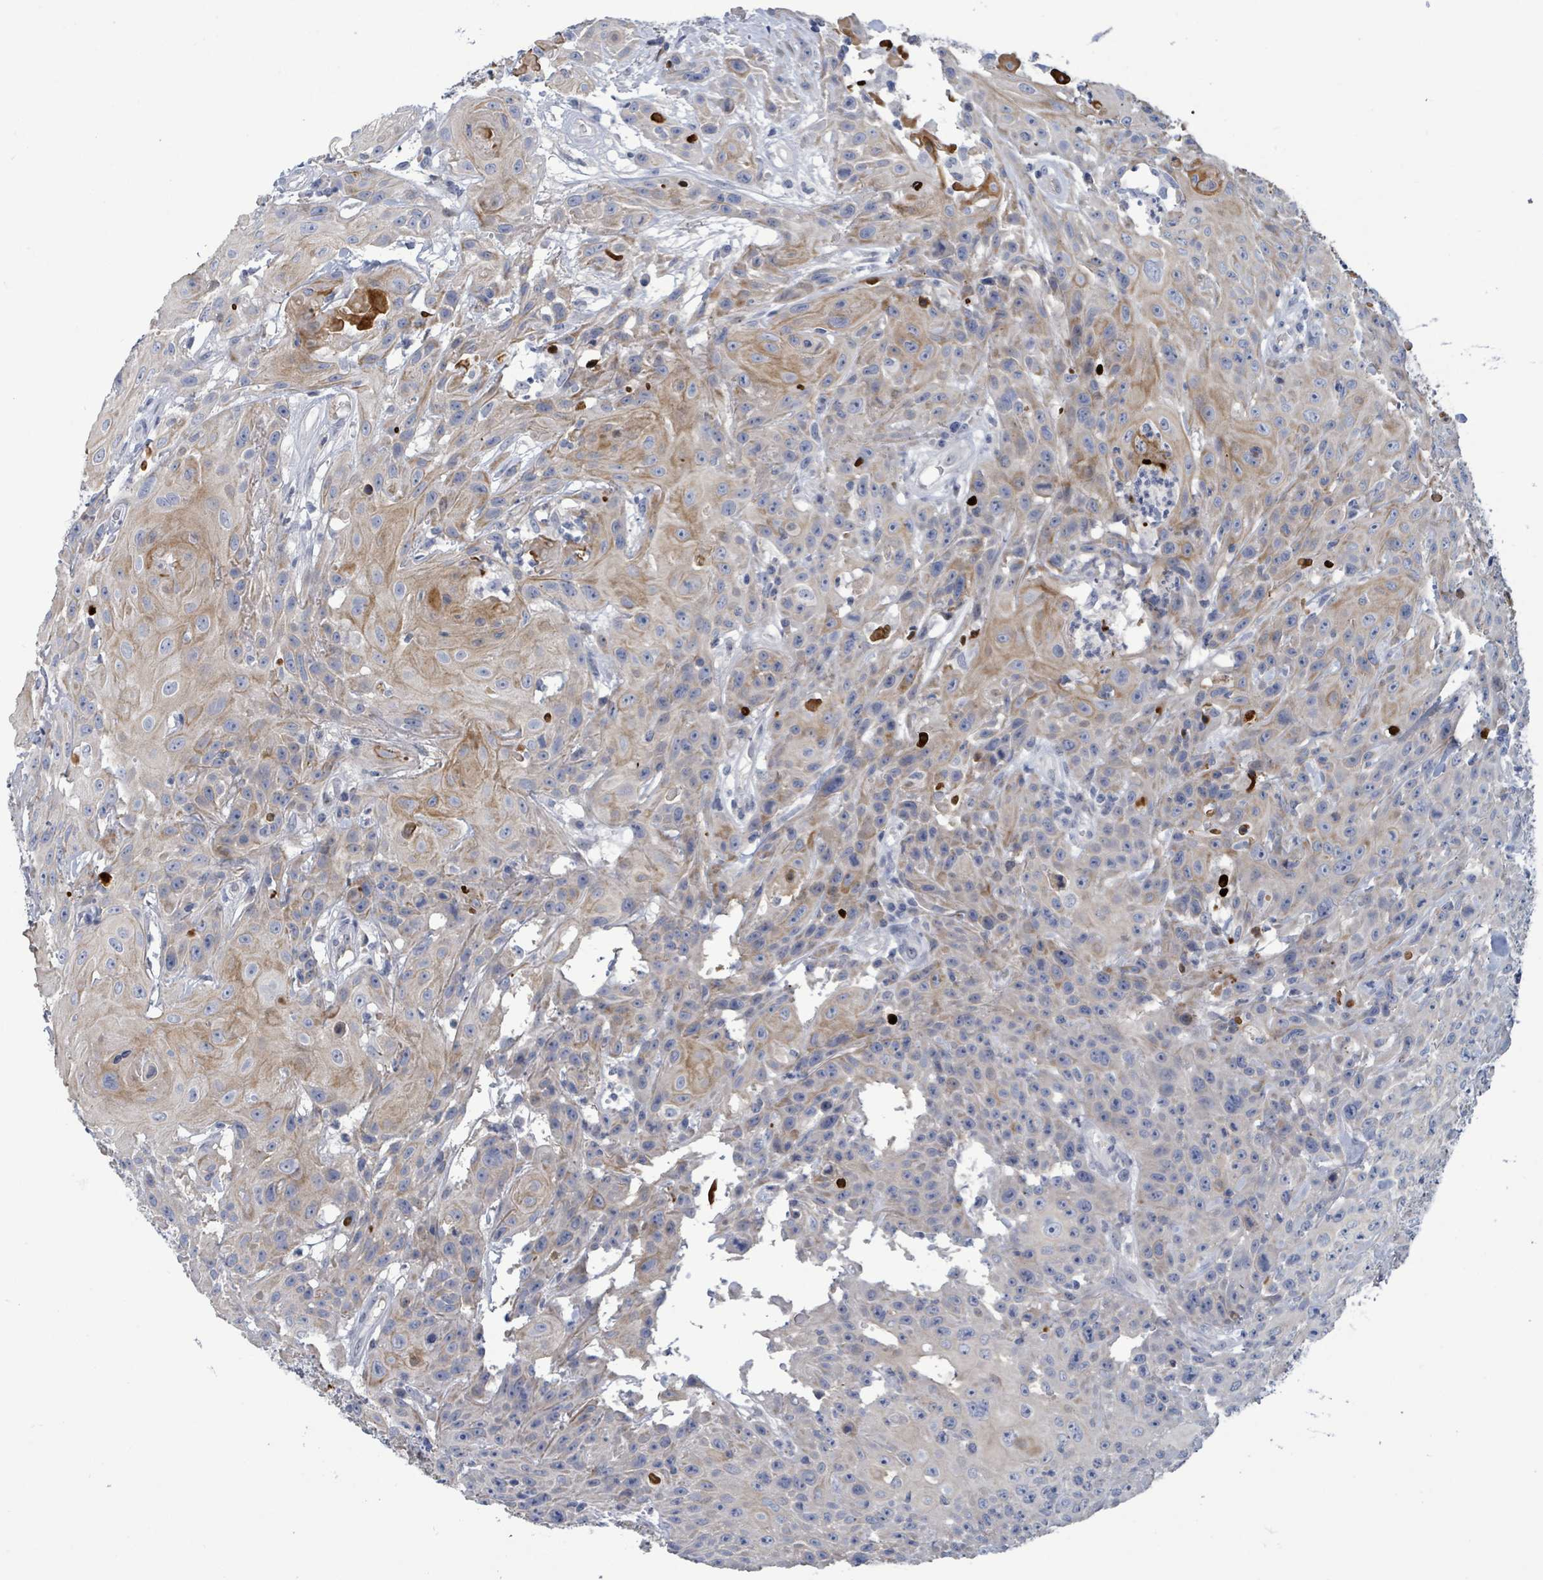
{"staining": {"intensity": "moderate", "quantity": "<25%", "location": "cytoplasmic/membranous"}, "tissue": "head and neck cancer", "cell_type": "Tumor cells", "image_type": "cancer", "snomed": [{"axis": "morphology", "description": "Squamous cell carcinoma, NOS"}, {"axis": "topography", "description": "Skin"}, {"axis": "topography", "description": "Head-Neck"}], "caption": "A high-resolution photomicrograph shows immunohistochemistry staining of head and neck cancer, which shows moderate cytoplasmic/membranous positivity in about <25% of tumor cells. Ihc stains the protein in brown and the nuclei are stained blue.", "gene": "NTN3", "patient": {"sex": "male", "age": 80}}